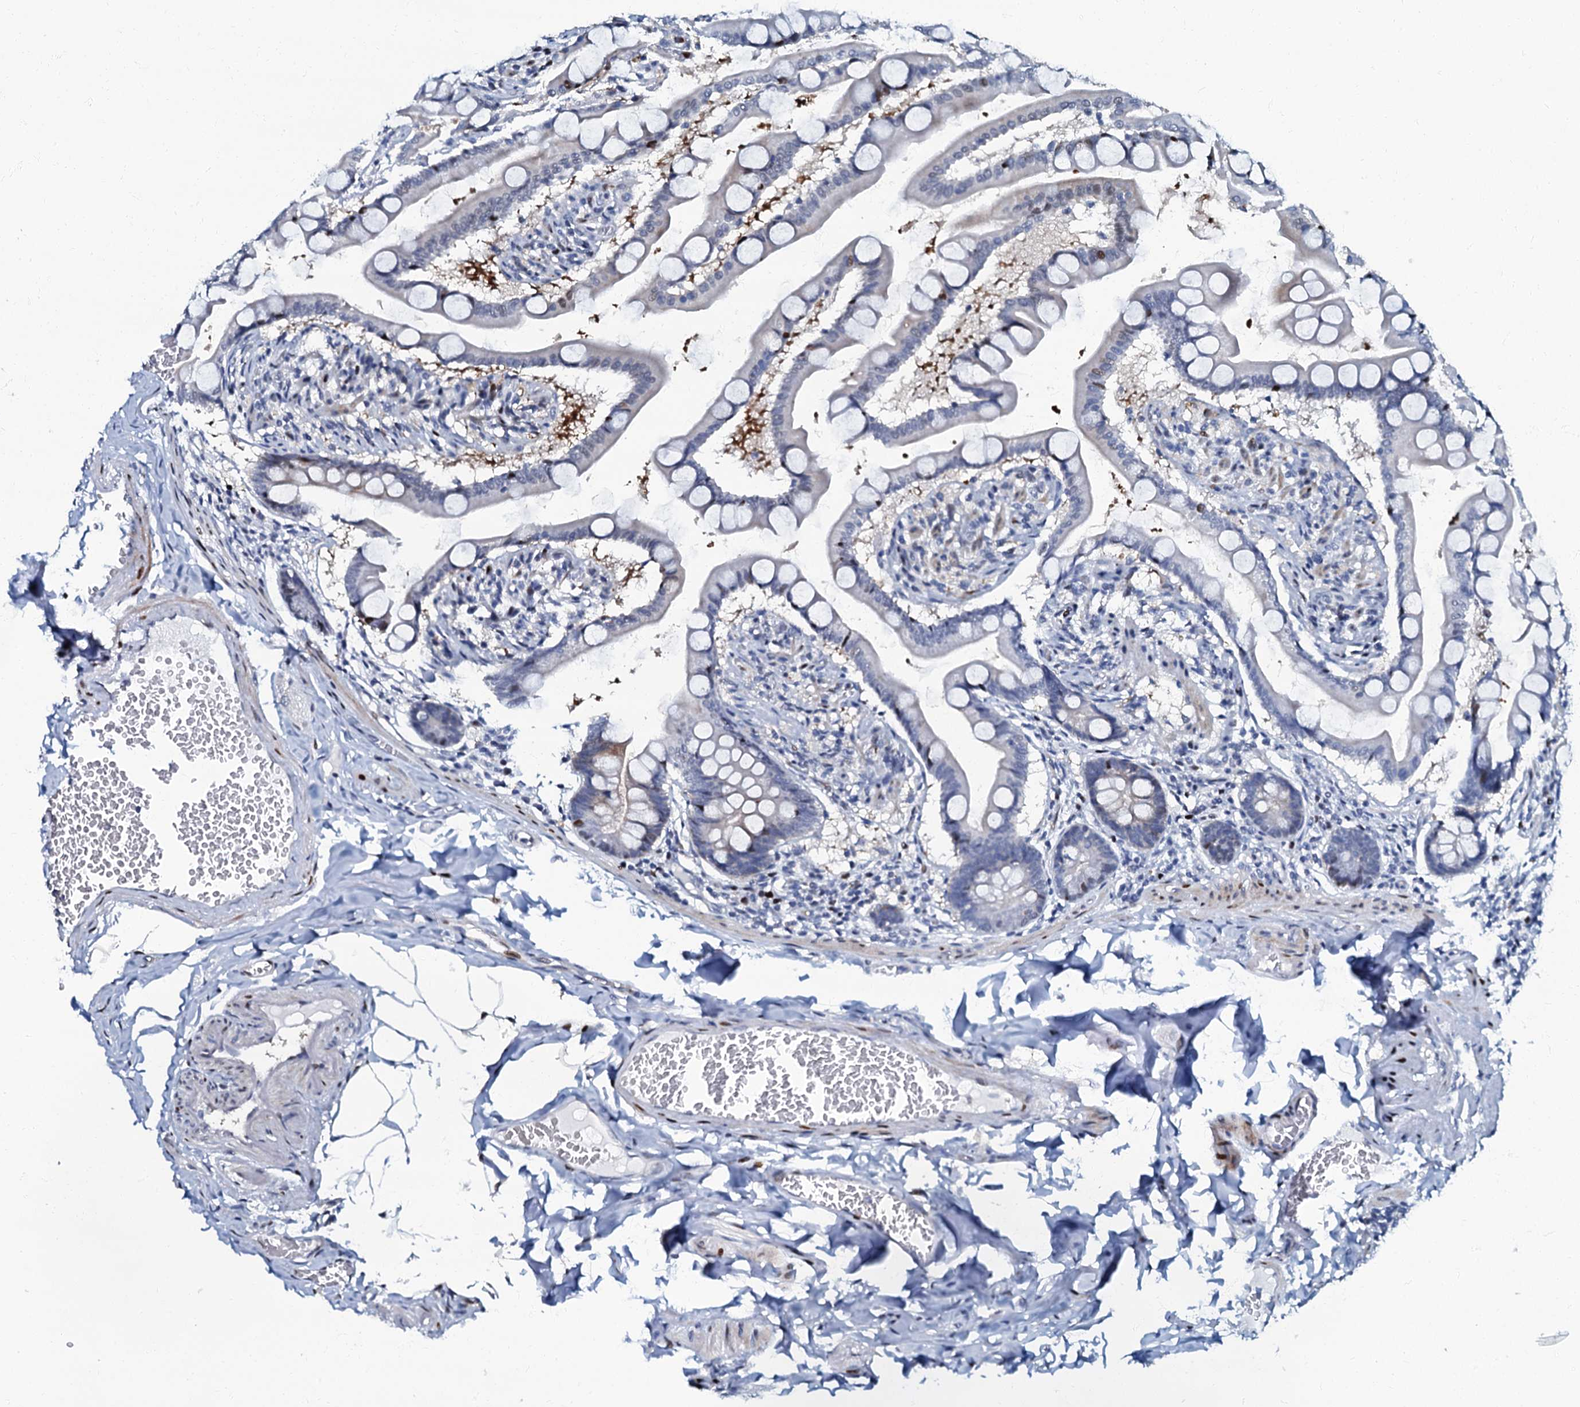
{"staining": {"intensity": "moderate", "quantity": "<25%", "location": "nuclear"}, "tissue": "small intestine", "cell_type": "Glandular cells", "image_type": "normal", "snomed": [{"axis": "morphology", "description": "Normal tissue, NOS"}, {"axis": "topography", "description": "Small intestine"}], "caption": "Immunohistochemical staining of benign human small intestine demonstrates moderate nuclear protein expression in approximately <25% of glandular cells. (Brightfield microscopy of DAB IHC at high magnification).", "gene": "MFSD5", "patient": {"sex": "male", "age": 41}}